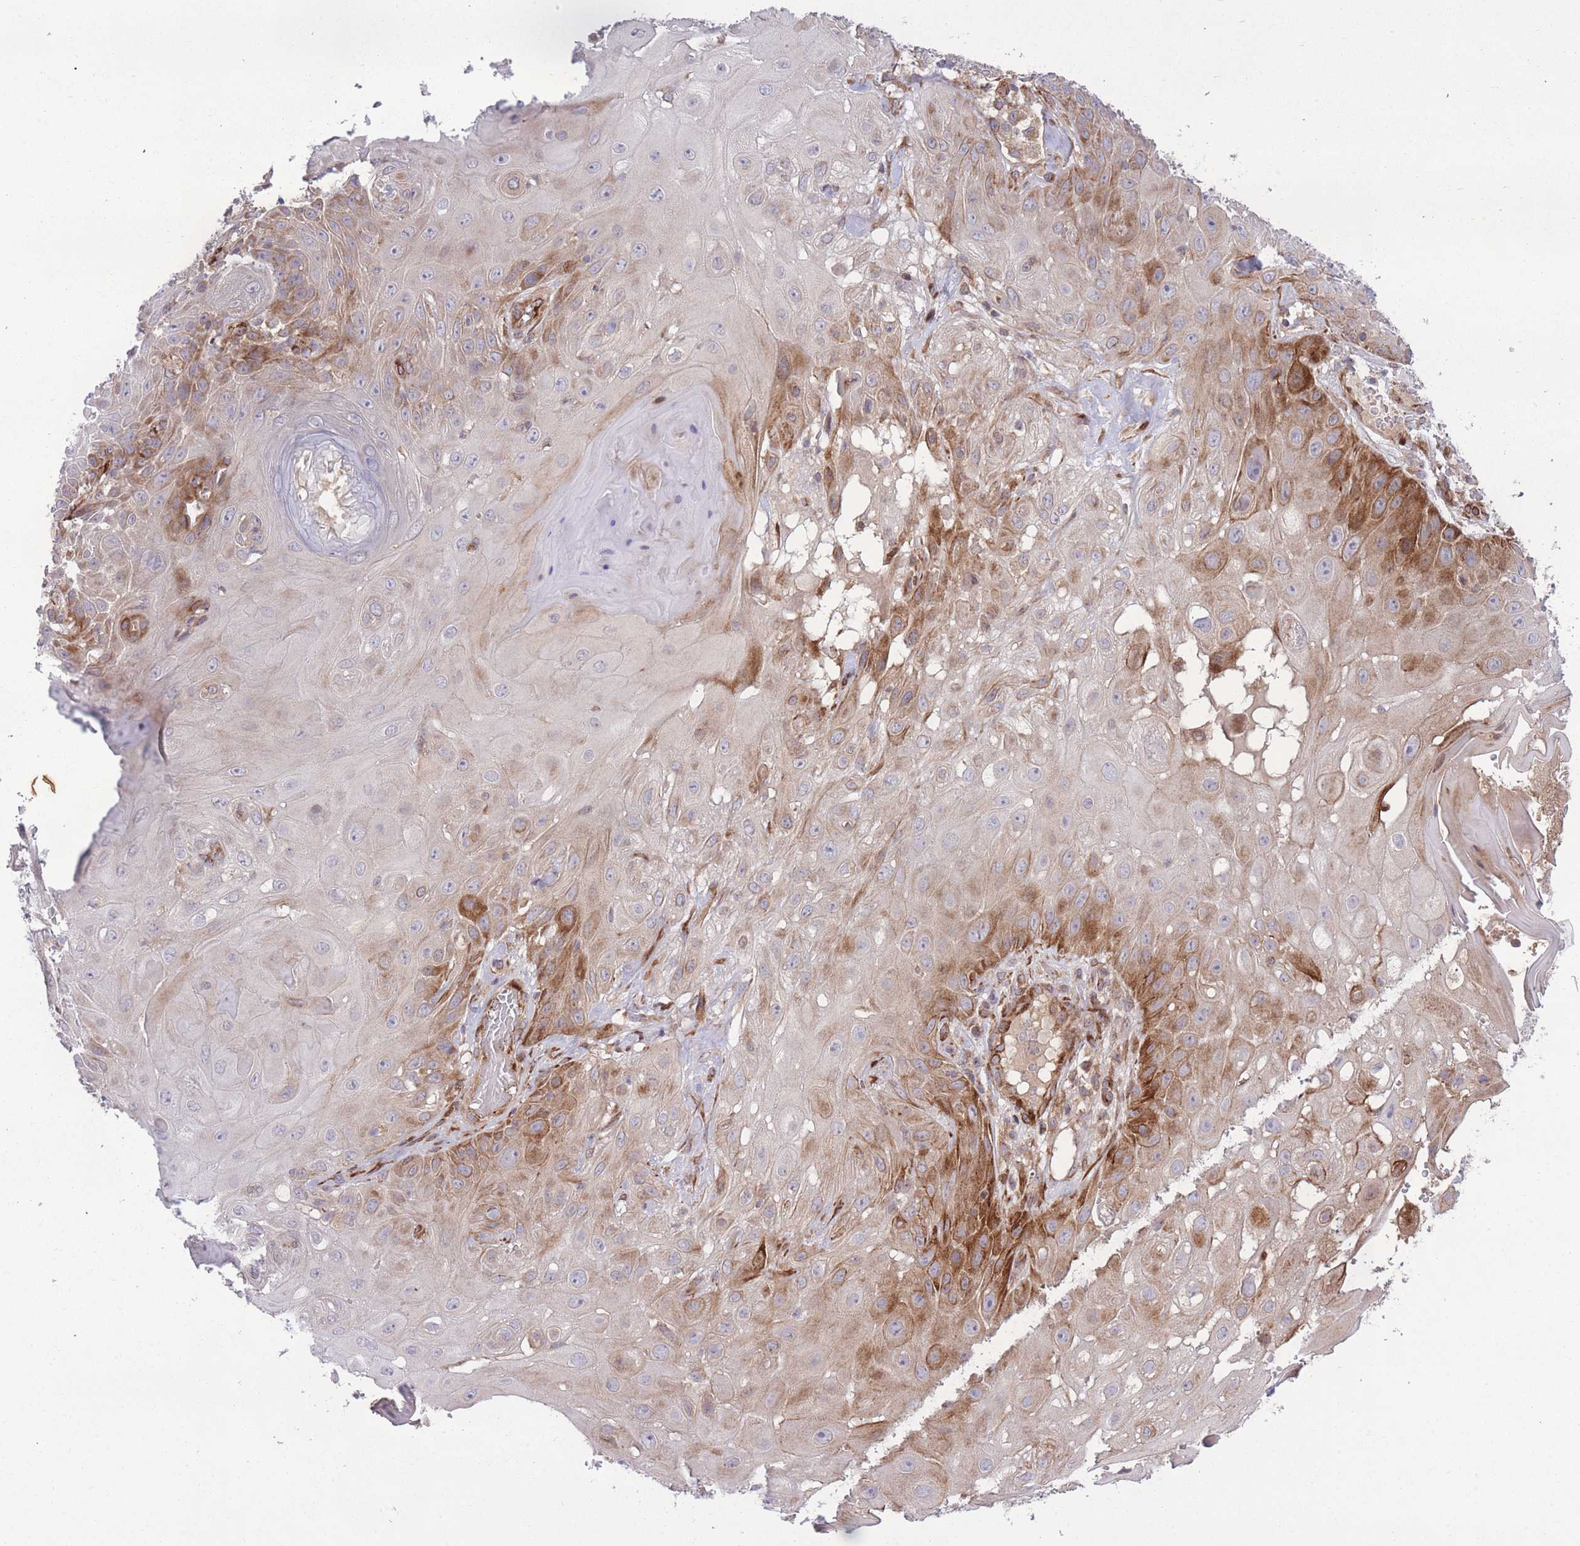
{"staining": {"intensity": "moderate", "quantity": "25%-75%", "location": "cytoplasmic/membranous"}, "tissue": "skin cancer", "cell_type": "Tumor cells", "image_type": "cancer", "snomed": [{"axis": "morphology", "description": "Normal tissue, NOS"}, {"axis": "morphology", "description": "Squamous cell carcinoma, NOS"}, {"axis": "topography", "description": "Skin"}, {"axis": "topography", "description": "Cartilage tissue"}], "caption": "Squamous cell carcinoma (skin) tissue demonstrates moderate cytoplasmic/membranous positivity in approximately 25%-75% of tumor cells, visualized by immunohistochemistry.", "gene": "CISH", "patient": {"sex": "female", "age": 79}}